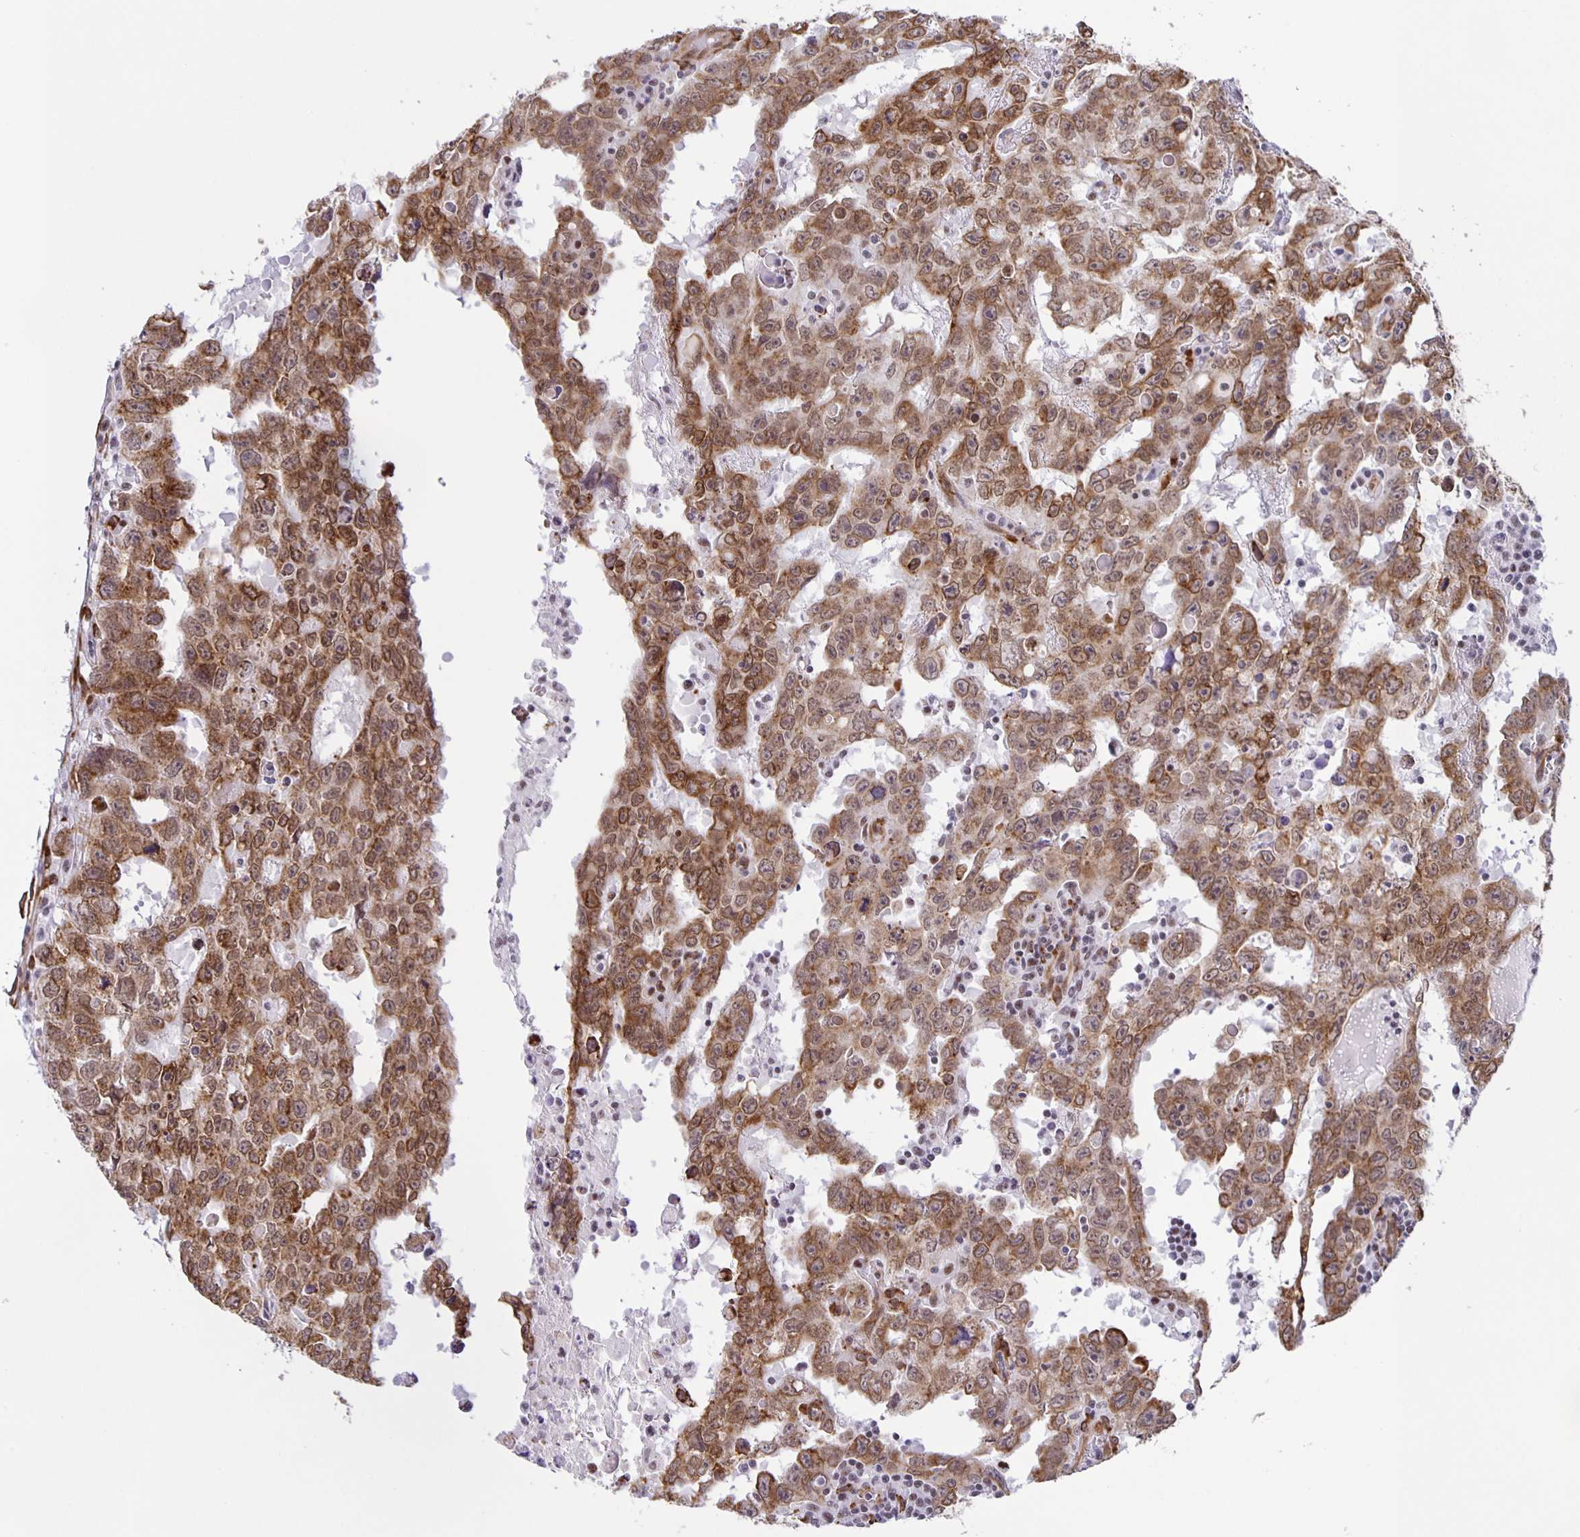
{"staining": {"intensity": "moderate", "quantity": ">75%", "location": "cytoplasmic/membranous,nuclear"}, "tissue": "testis cancer", "cell_type": "Tumor cells", "image_type": "cancer", "snomed": [{"axis": "morphology", "description": "Carcinoma, Embryonal, NOS"}, {"axis": "topography", "description": "Testis"}], "caption": "A photomicrograph of human testis cancer (embryonal carcinoma) stained for a protein demonstrates moderate cytoplasmic/membranous and nuclear brown staining in tumor cells.", "gene": "ZRANB2", "patient": {"sex": "male", "age": 22}}